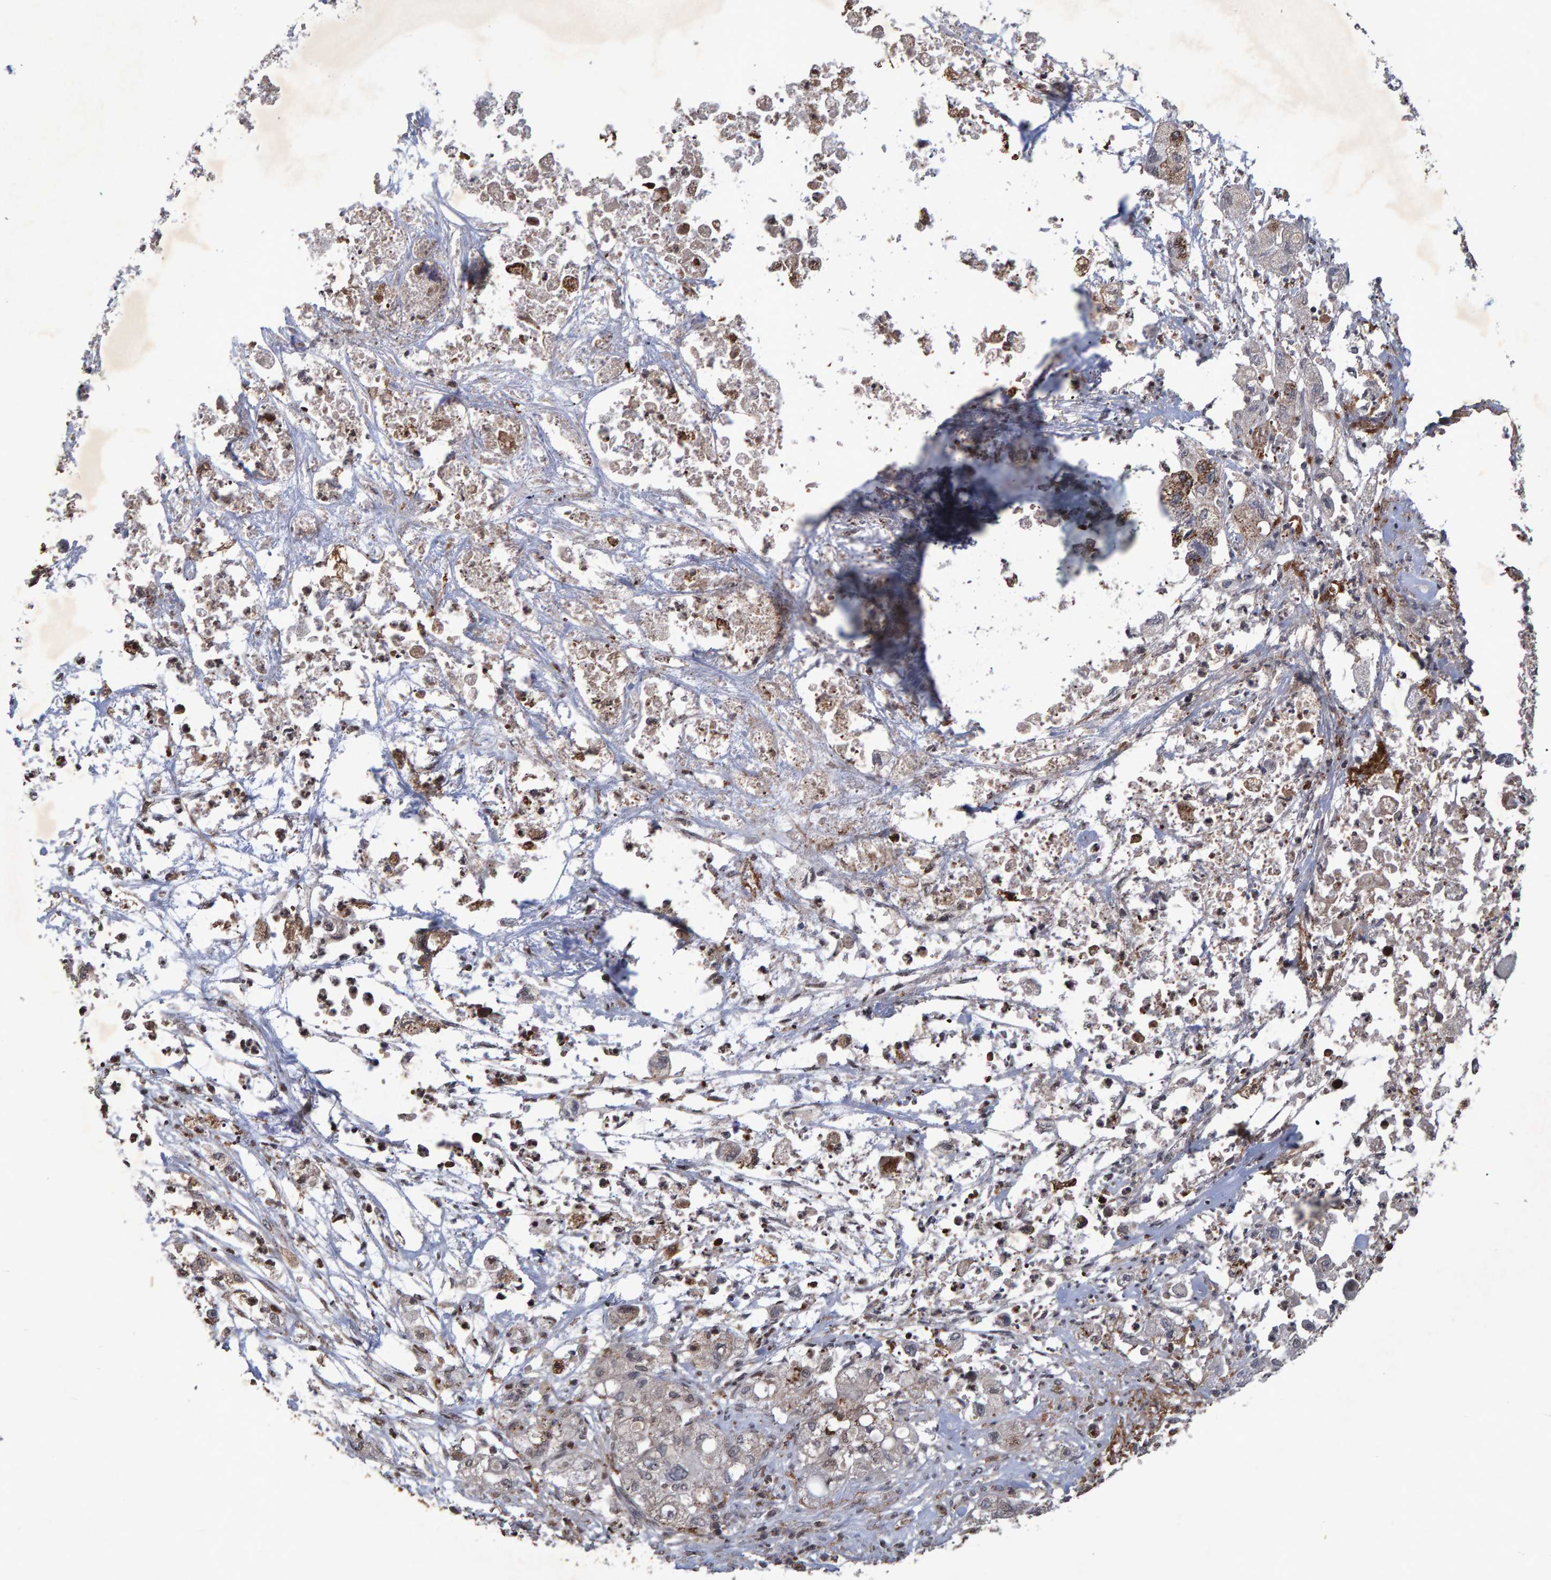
{"staining": {"intensity": "moderate", "quantity": "<25%", "location": "cytoplasmic/membranous"}, "tissue": "pancreatic cancer", "cell_type": "Tumor cells", "image_type": "cancer", "snomed": [{"axis": "morphology", "description": "Adenocarcinoma, NOS"}, {"axis": "topography", "description": "Pancreas"}], "caption": "Immunohistochemistry (IHC) (DAB (3,3'-diaminobenzidine)) staining of pancreatic adenocarcinoma displays moderate cytoplasmic/membranous protein expression in approximately <25% of tumor cells. (DAB (3,3'-diaminobenzidine) IHC, brown staining for protein, blue staining for nuclei).", "gene": "GALC", "patient": {"sex": "female", "age": 78}}